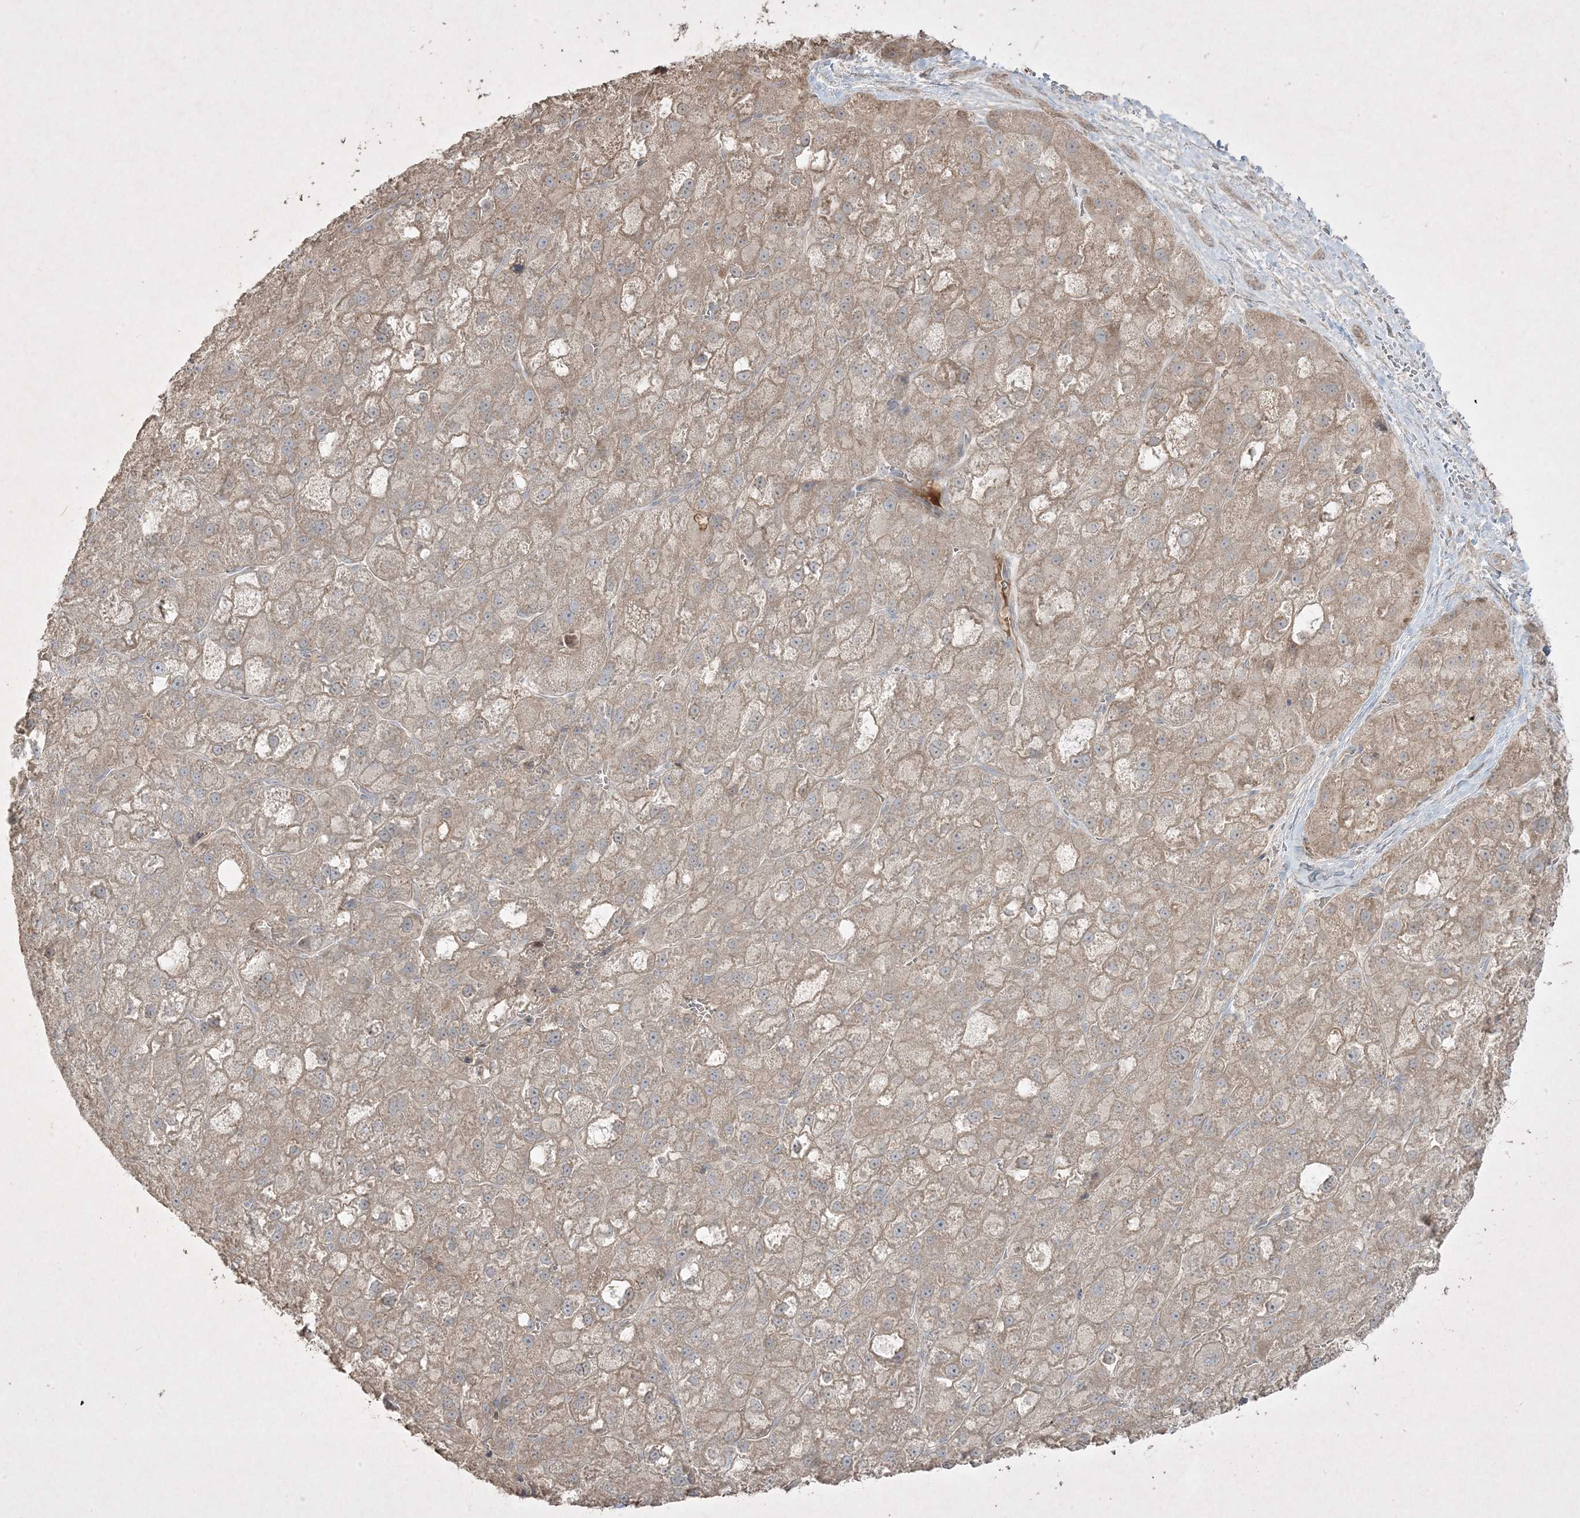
{"staining": {"intensity": "weak", "quantity": "25%-75%", "location": "cytoplasmic/membranous"}, "tissue": "liver cancer", "cell_type": "Tumor cells", "image_type": "cancer", "snomed": [{"axis": "morphology", "description": "Carcinoma, Hepatocellular, NOS"}, {"axis": "topography", "description": "Liver"}], "caption": "Human liver cancer (hepatocellular carcinoma) stained with a protein marker shows weak staining in tumor cells.", "gene": "RGL4", "patient": {"sex": "male", "age": 57}}